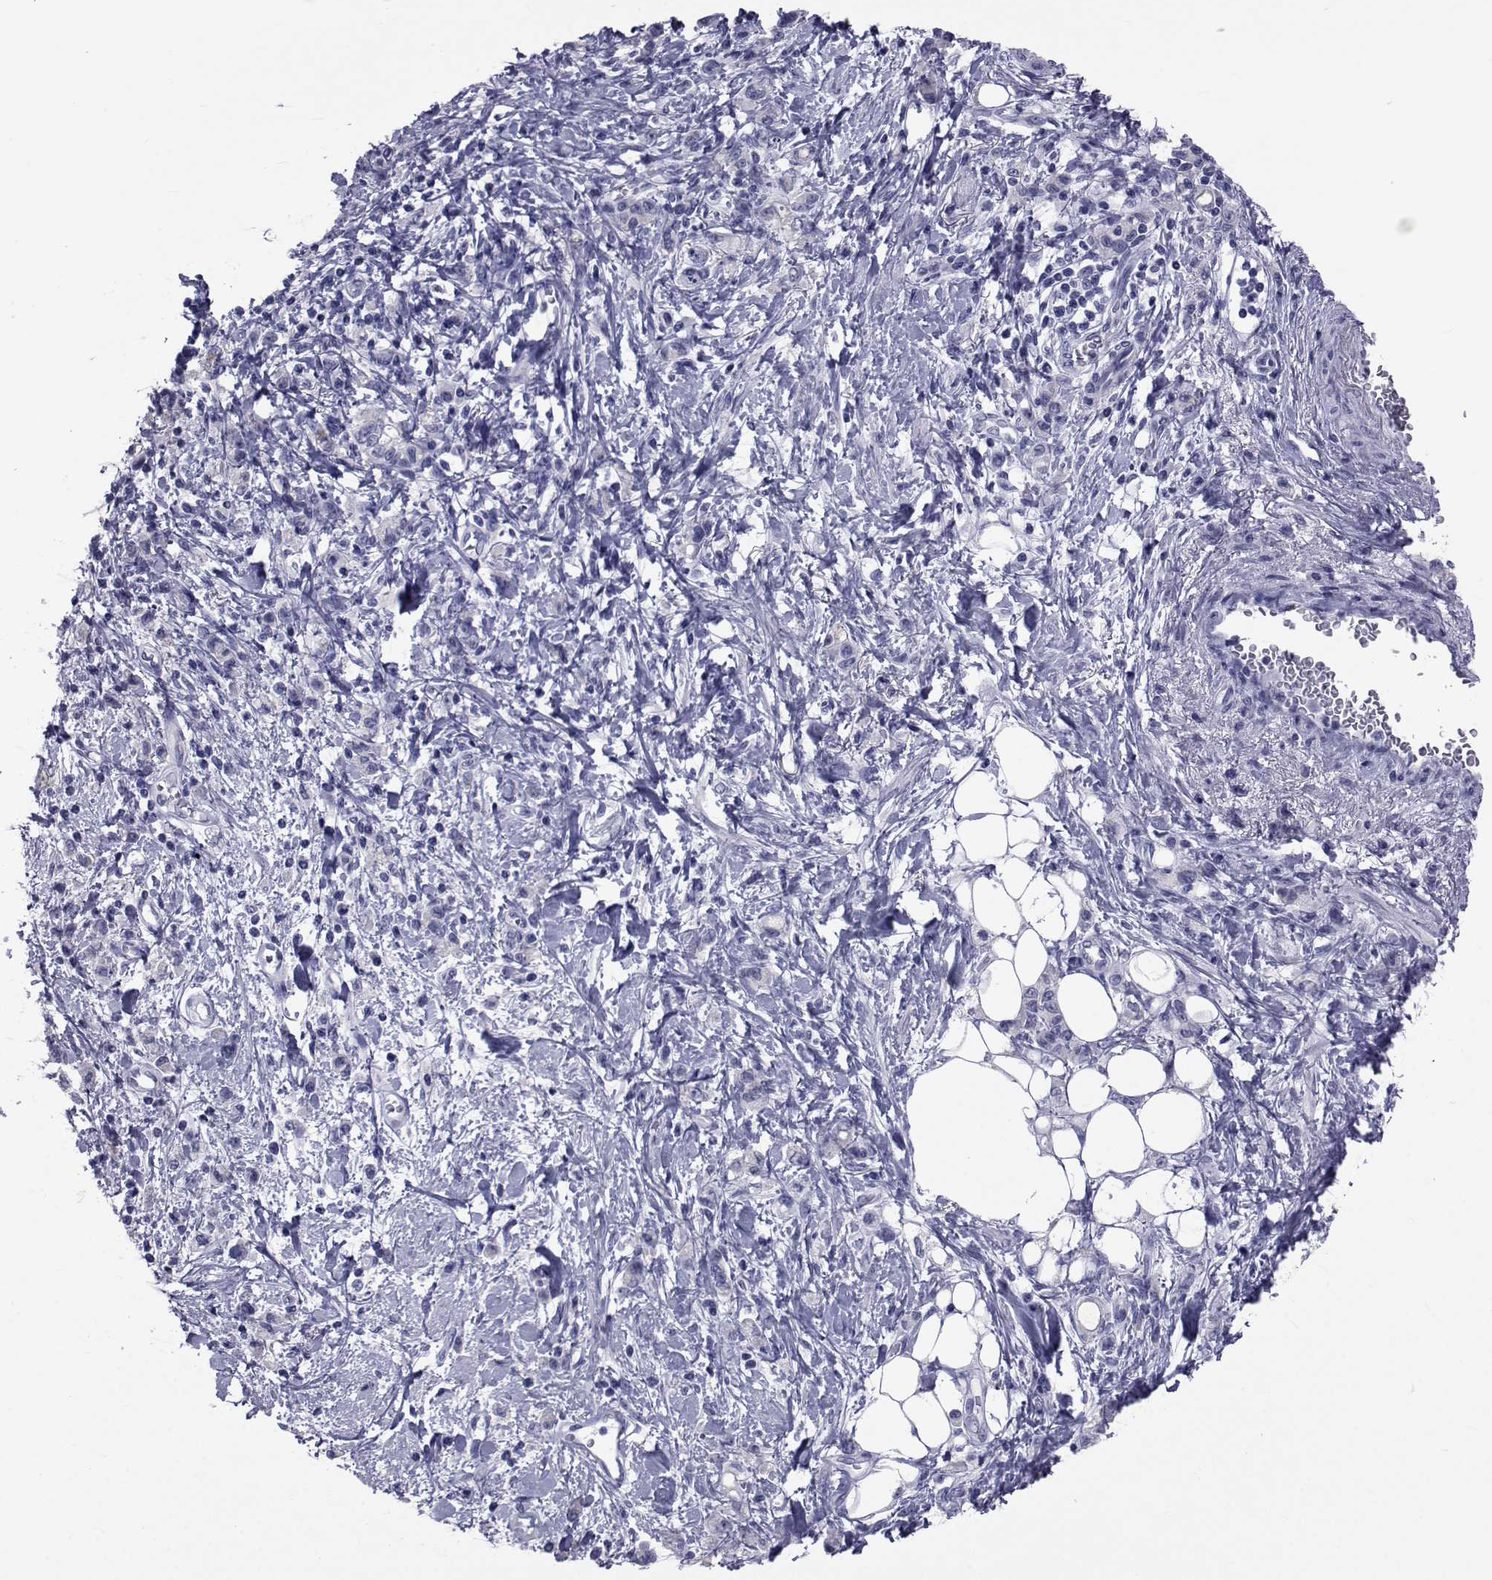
{"staining": {"intensity": "negative", "quantity": "none", "location": "none"}, "tissue": "stomach cancer", "cell_type": "Tumor cells", "image_type": "cancer", "snomed": [{"axis": "morphology", "description": "Adenocarcinoma, NOS"}, {"axis": "topography", "description": "Stomach"}], "caption": "Immunohistochemical staining of stomach cancer reveals no significant staining in tumor cells. (DAB (3,3'-diaminobenzidine) immunohistochemistry visualized using brightfield microscopy, high magnification).", "gene": "GKAP1", "patient": {"sex": "male", "age": 77}}